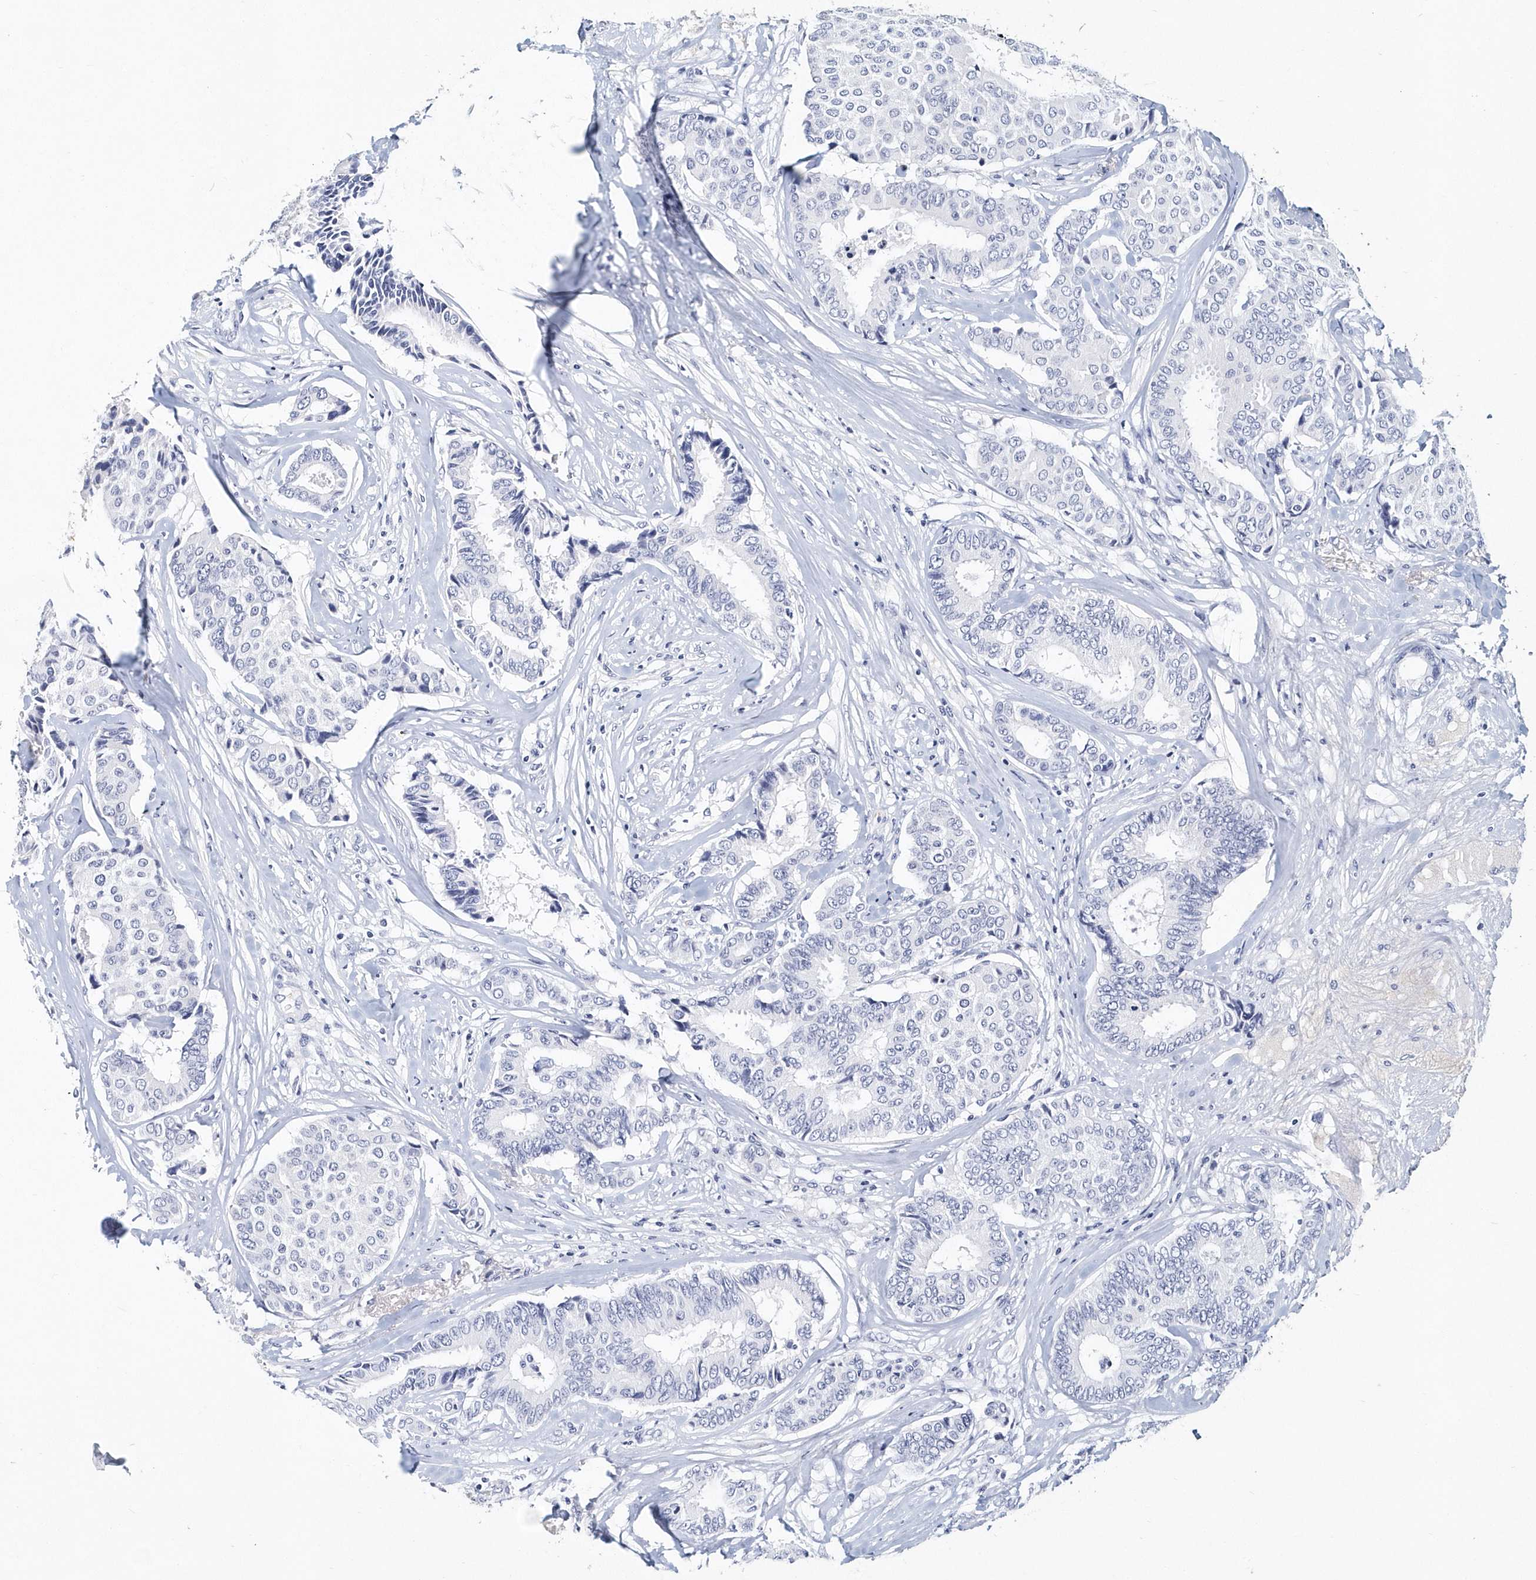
{"staining": {"intensity": "negative", "quantity": "none", "location": "none"}, "tissue": "breast cancer", "cell_type": "Tumor cells", "image_type": "cancer", "snomed": [{"axis": "morphology", "description": "Duct carcinoma"}, {"axis": "topography", "description": "Breast"}], "caption": "Tumor cells are negative for protein expression in human infiltrating ductal carcinoma (breast).", "gene": "ITGA2B", "patient": {"sex": "female", "age": 75}}